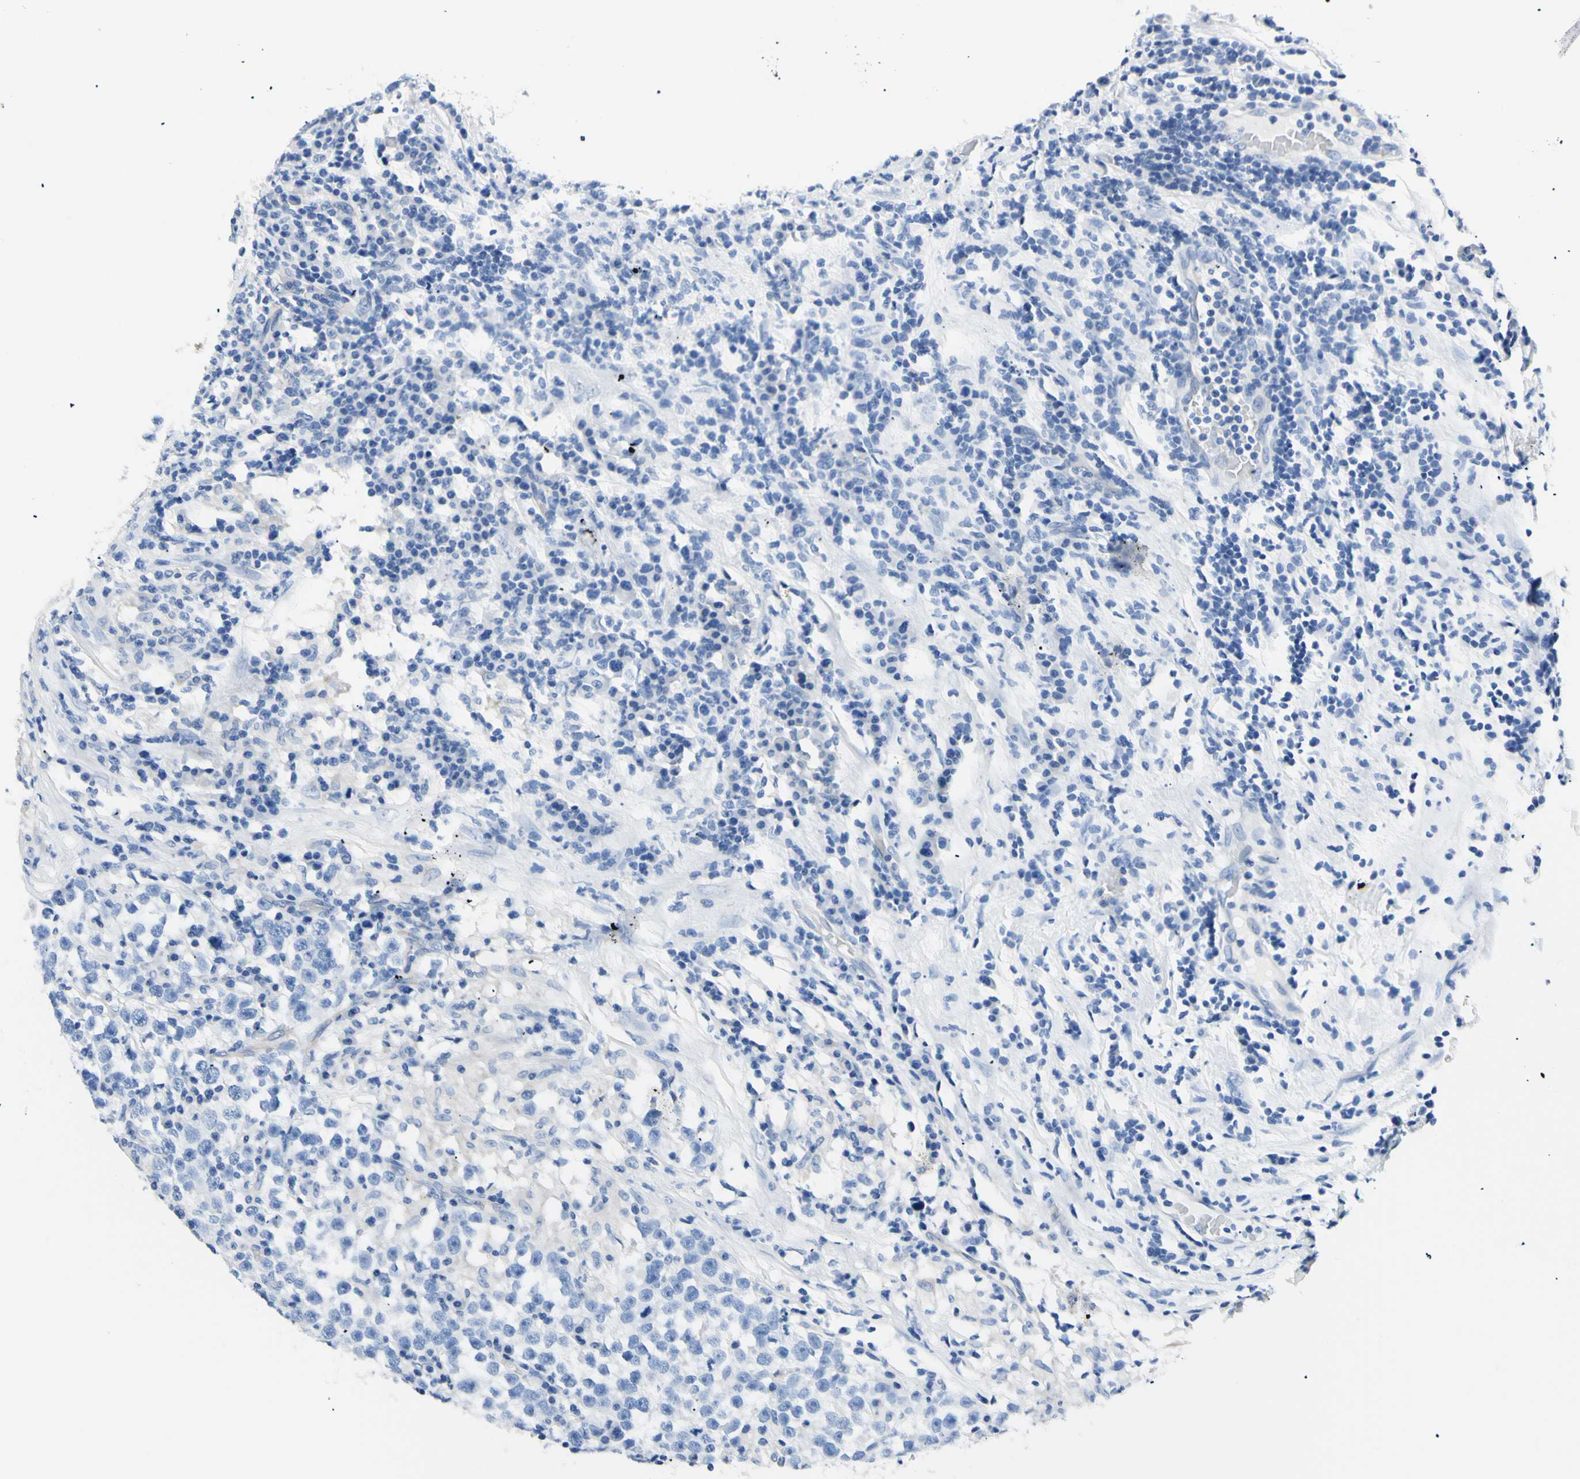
{"staining": {"intensity": "negative", "quantity": "none", "location": "none"}, "tissue": "testis cancer", "cell_type": "Tumor cells", "image_type": "cancer", "snomed": [{"axis": "morphology", "description": "Seminoma, NOS"}, {"axis": "topography", "description": "Testis"}], "caption": "Immunohistochemistry (IHC) of seminoma (testis) demonstrates no staining in tumor cells.", "gene": "HPCA", "patient": {"sex": "male", "age": 43}}